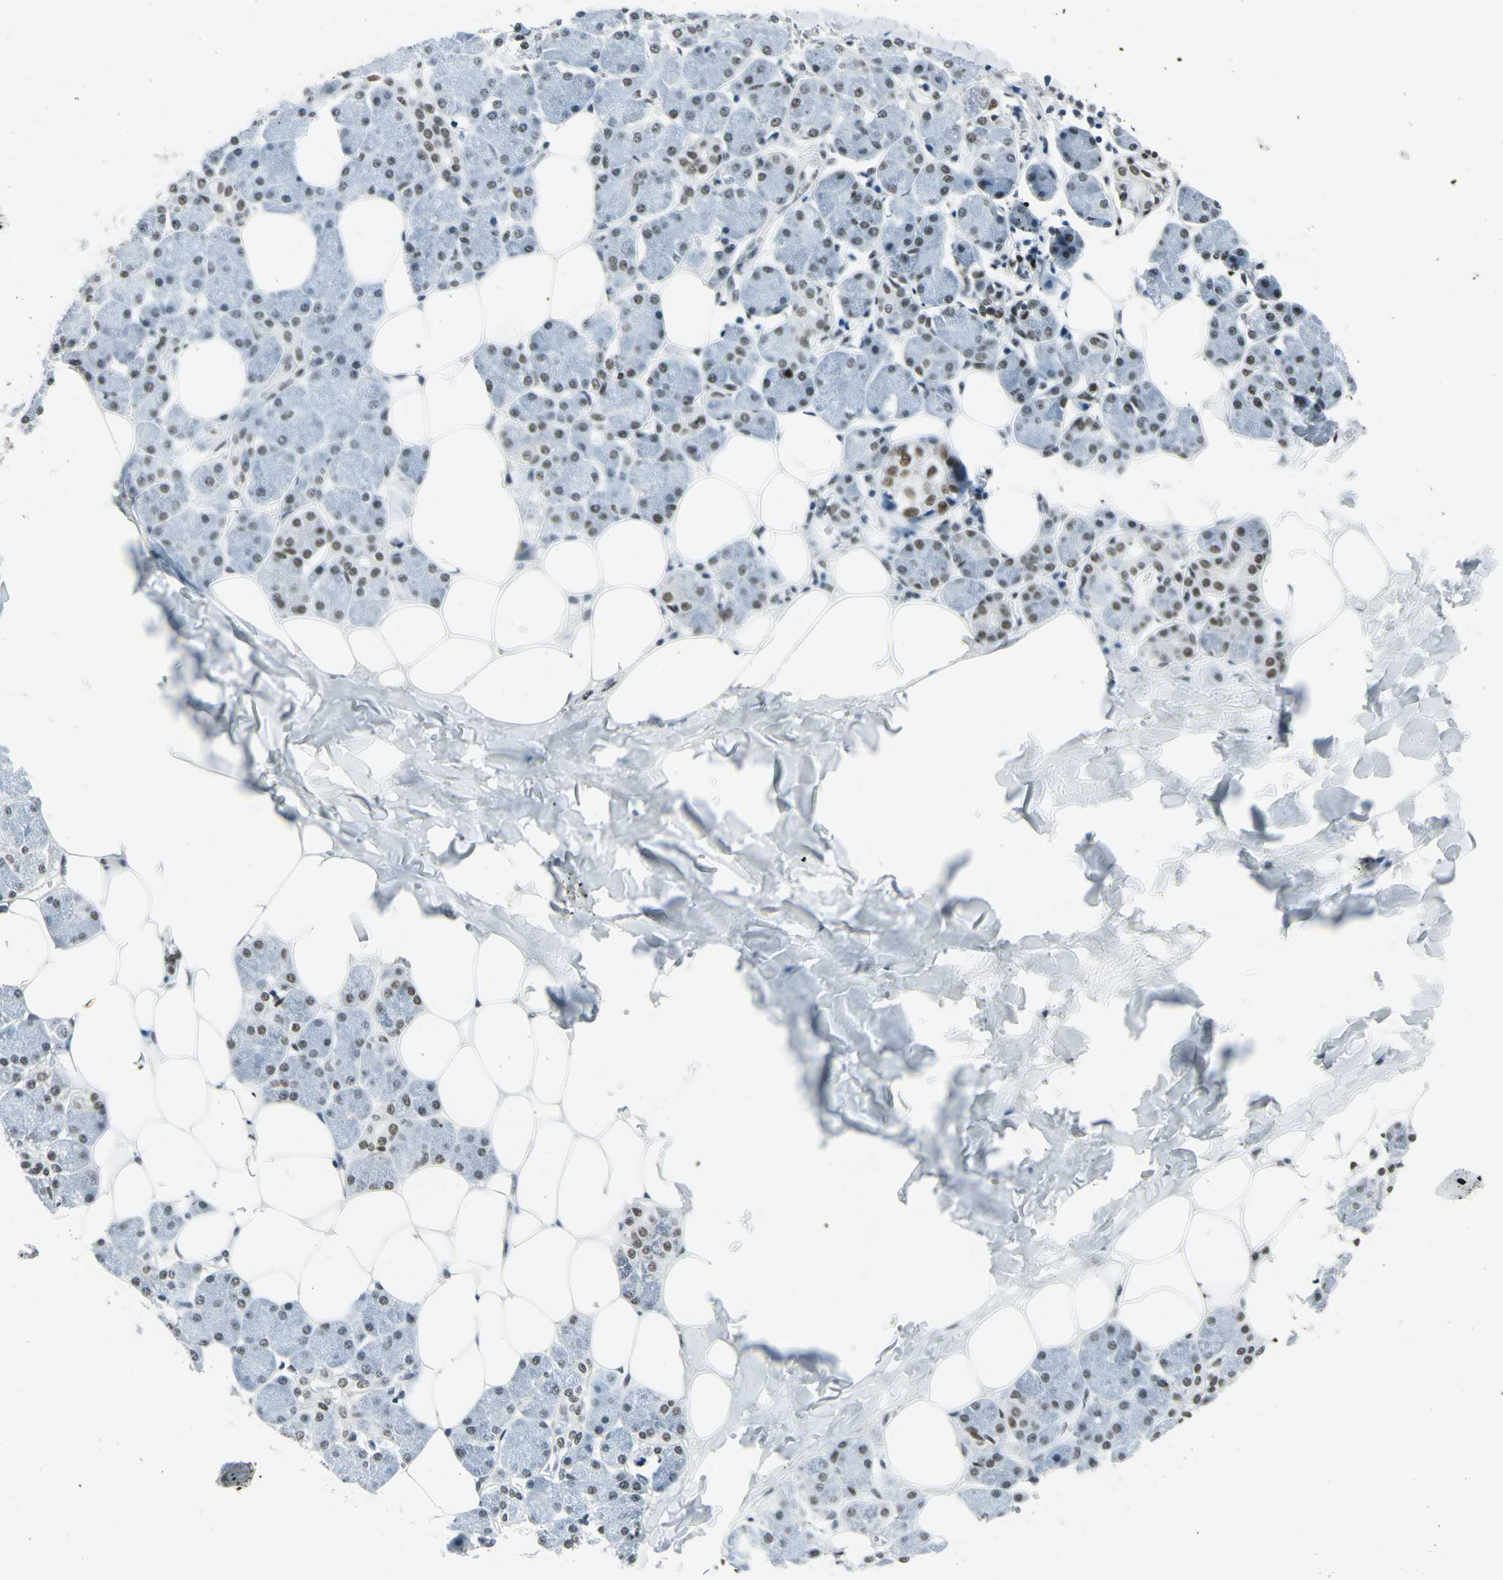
{"staining": {"intensity": "moderate", "quantity": ">75%", "location": "nuclear"}, "tissue": "salivary gland", "cell_type": "Glandular cells", "image_type": "normal", "snomed": [{"axis": "morphology", "description": "Normal tissue, NOS"}, {"axis": "morphology", "description": "Adenoma, NOS"}, {"axis": "topography", "description": "Salivary gland"}], "caption": "IHC of normal salivary gland demonstrates medium levels of moderate nuclear positivity in about >75% of glandular cells. The staining is performed using DAB (3,3'-diaminobenzidine) brown chromogen to label protein expression. The nuclei are counter-stained blue using hematoxylin.", "gene": "ADNP", "patient": {"sex": "female", "age": 32}}